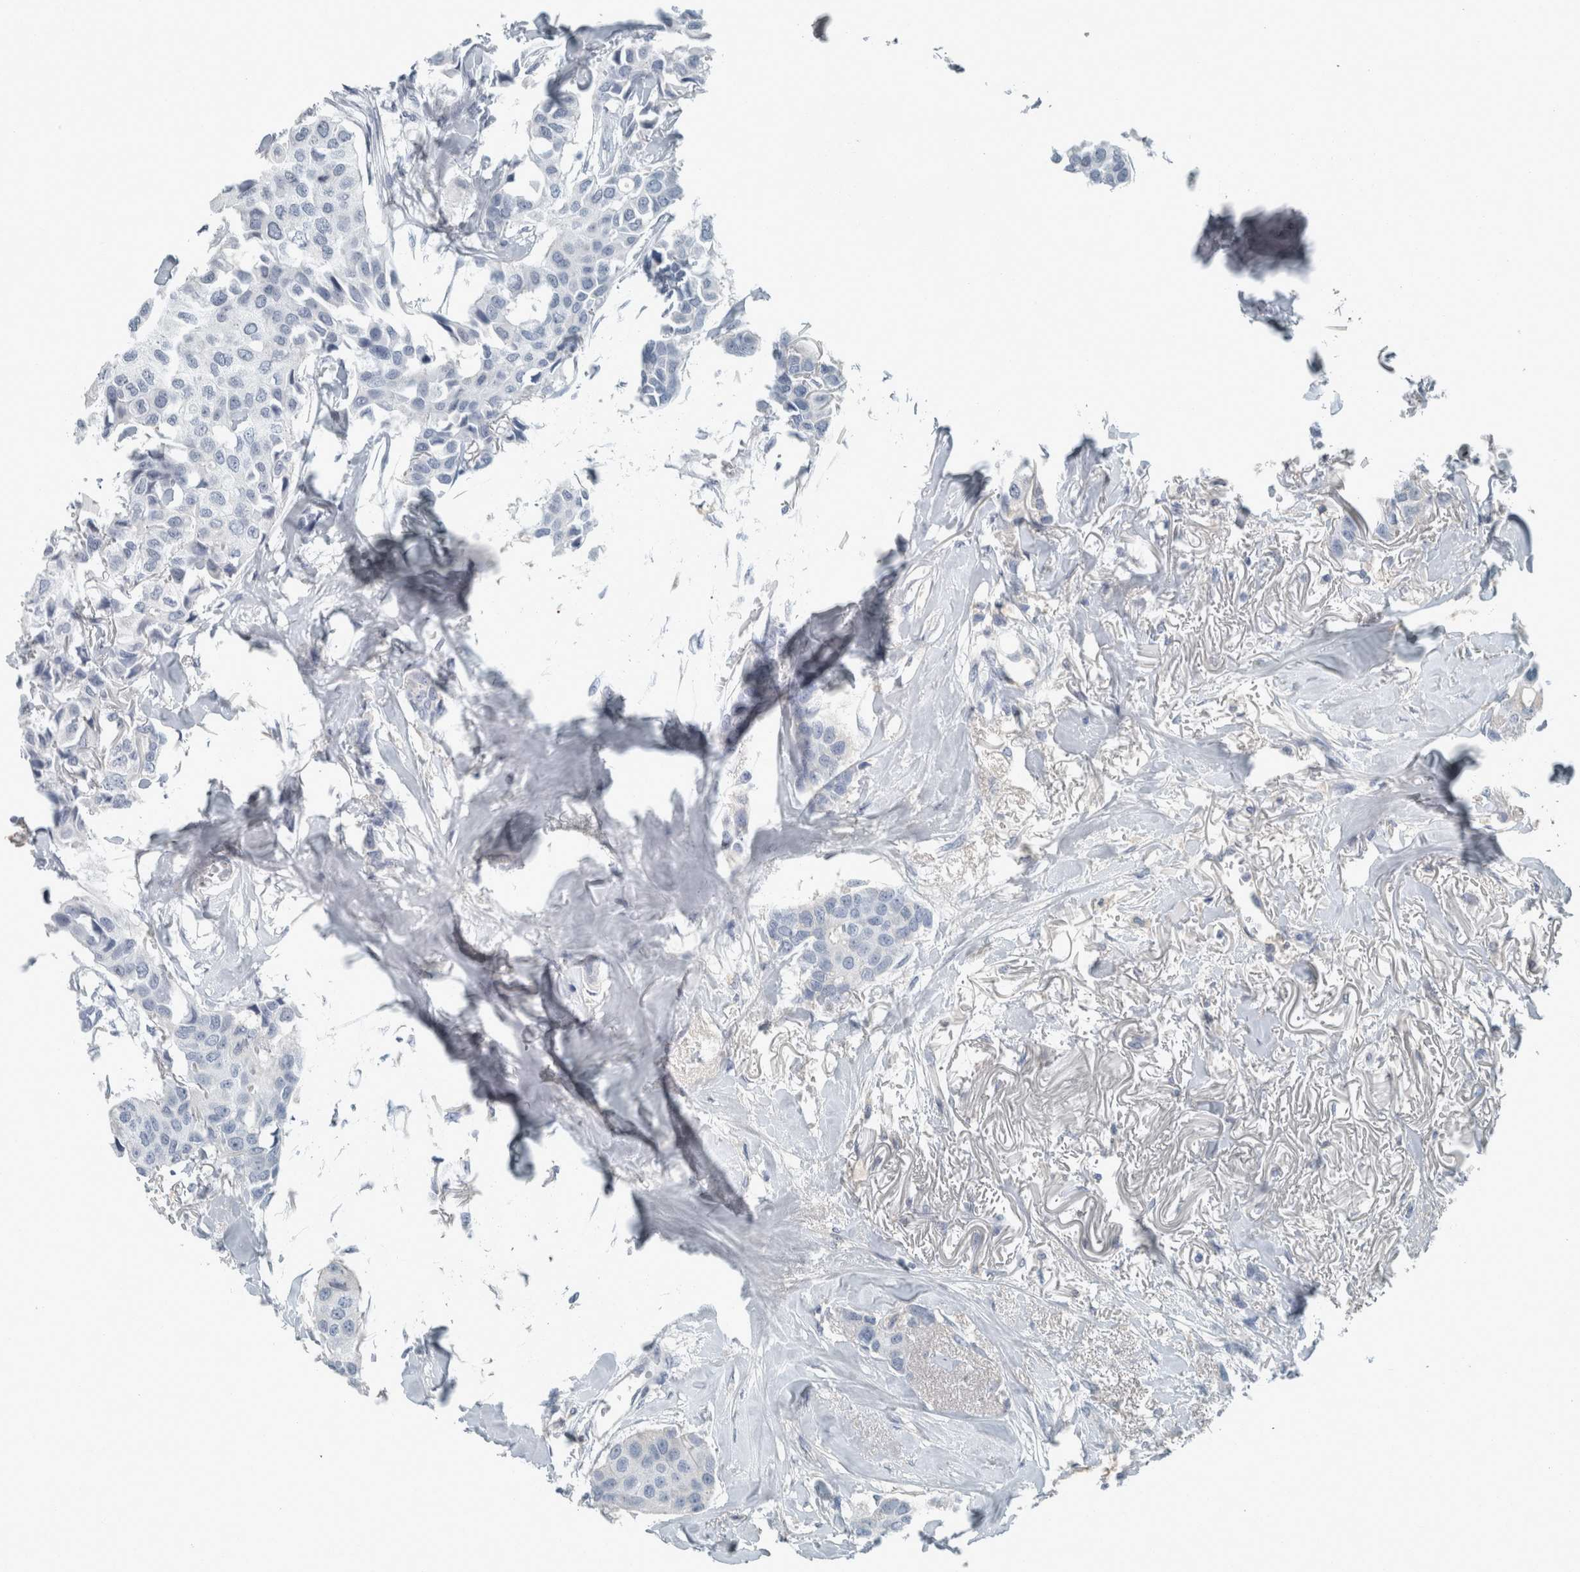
{"staining": {"intensity": "negative", "quantity": "none", "location": "none"}, "tissue": "breast cancer", "cell_type": "Tumor cells", "image_type": "cancer", "snomed": [{"axis": "morphology", "description": "Duct carcinoma"}, {"axis": "topography", "description": "Breast"}], "caption": "Tumor cells show no significant protein positivity in breast cancer (infiltrating ductal carcinoma).", "gene": "CHL1", "patient": {"sex": "female", "age": 80}}